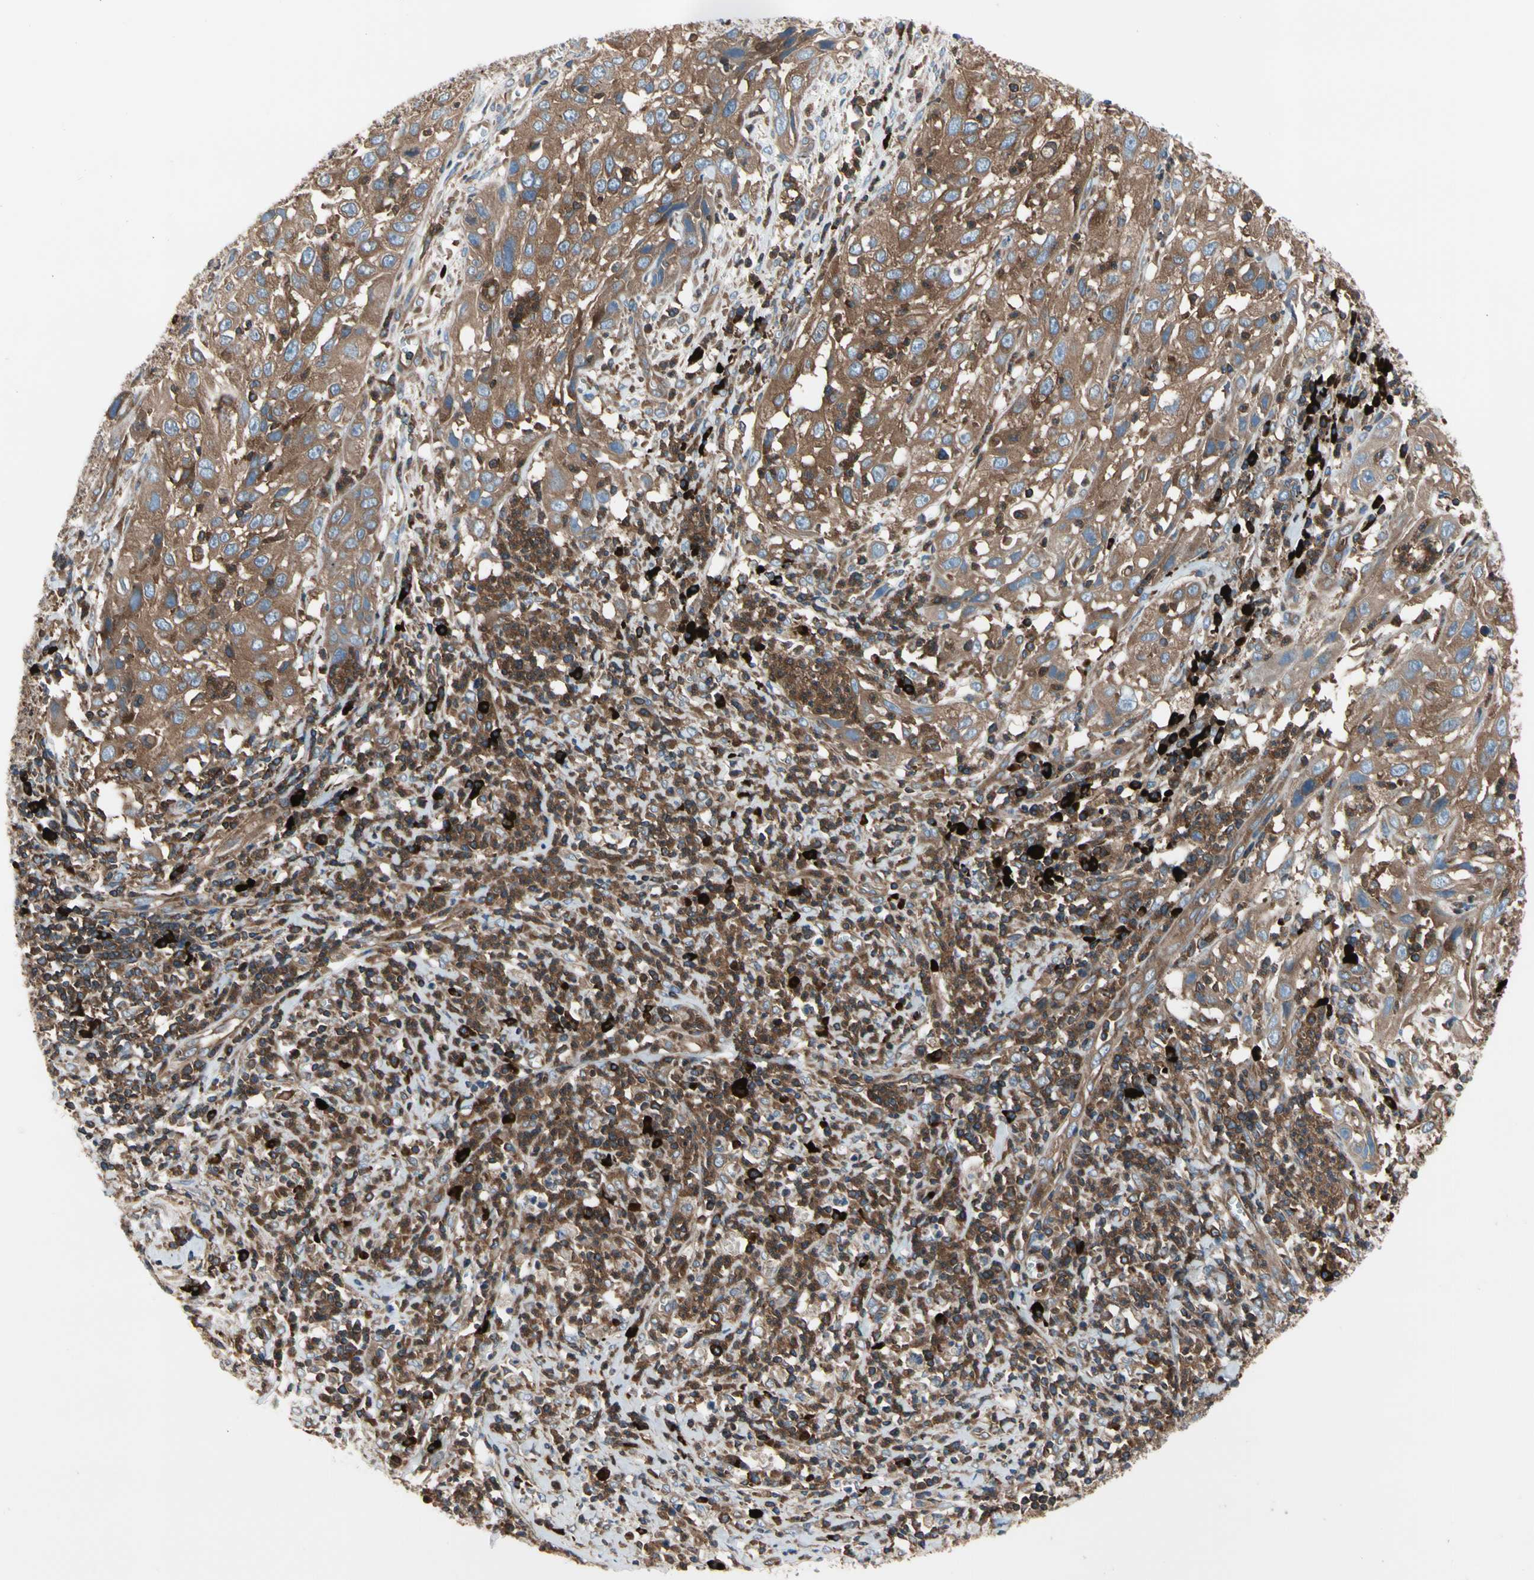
{"staining": {"intensity": "strong", "quantity": ">75%", "location": "cytoplasmic/membranous"}, "tissue": "cervical cancer", "cell_type": "Tumor cells", "image_type": "cancer", "snomed": [{"axis": "morphology", "description": "Squamous cell carcinoma, NOS"}, {"axis": "topography", "description": "Cervix"}], "caption": "Cervical cancer (squamous cell carcinoma) stained with a protein marker displays strong staining in tumor cells.", "gene": "ROCK1", "patient": {"sex": "female", "age": 32}}